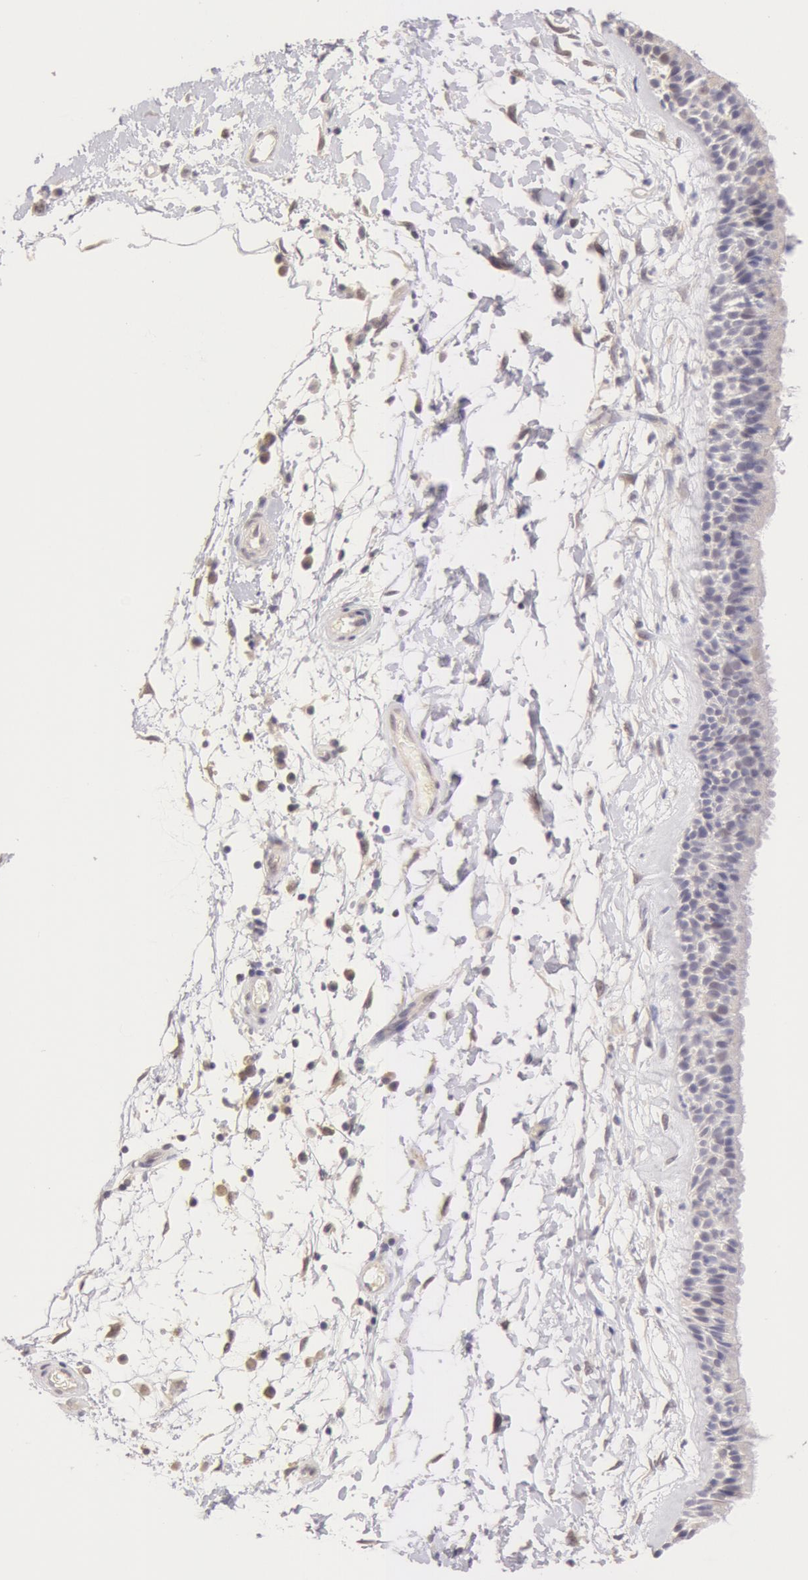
{"staining": {"intensity": "negative", "quantity": "none", "location": "none"}, "tissue": "nasopharynx", "cell_type": "Respiratory epithelial cells", "image_type": "normal", "snomed": [{"axis": "morphology", "description": "Normal tissue, NOS"}, {"axis": "topography", "description": "Nasopharynx"}], "caption": "This is an immunohistochemistry (IHC) image of normal nasopharynx. There is no staining in respiratory epithelial cells.", "gene": "ZNF597", "patient": {"sex": "male", "age": 13}}